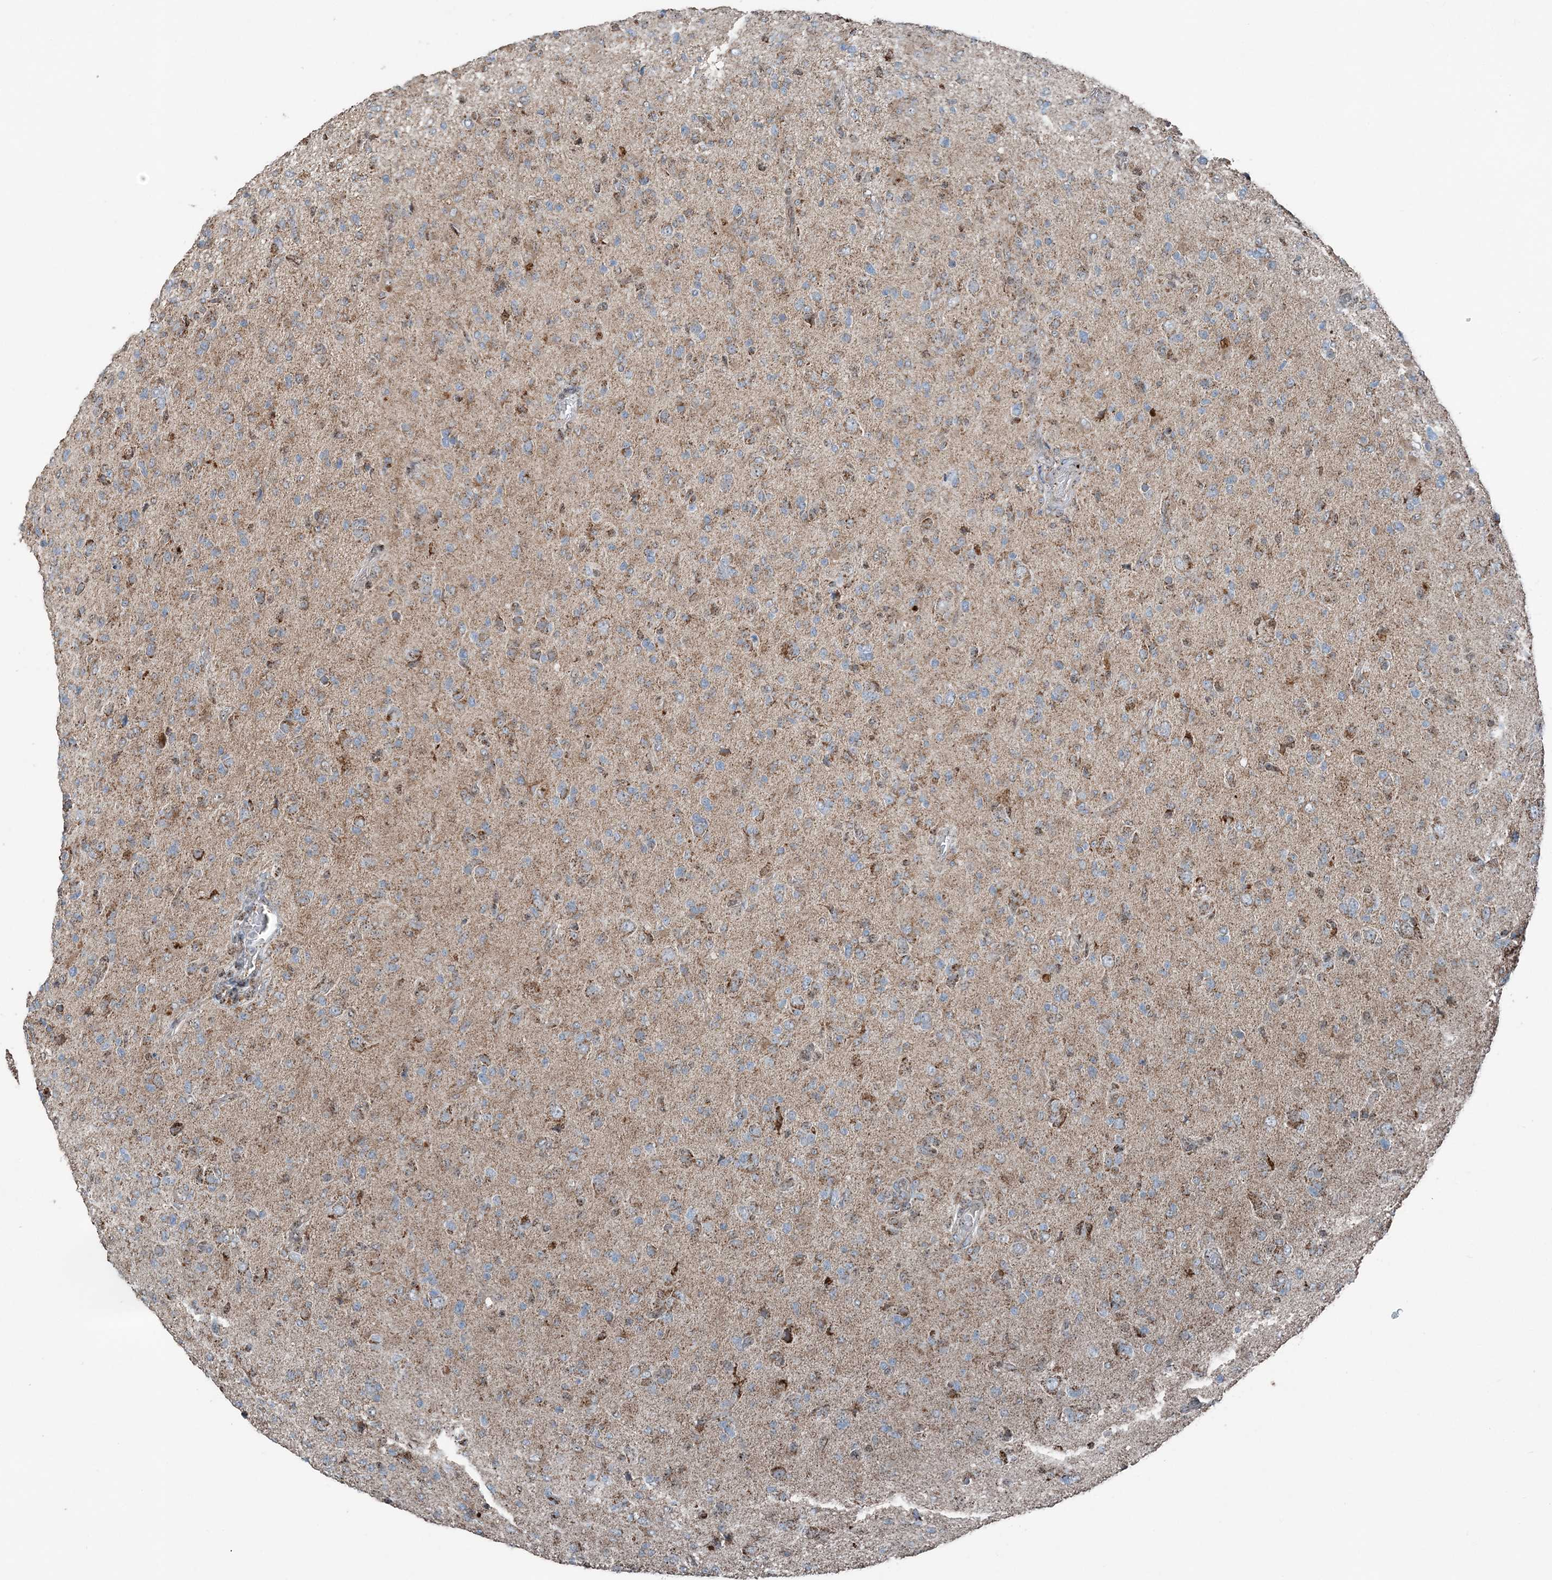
{"staining": {"intensity": "moderate", "quantity": ">75%", "location": "cytoplasmic/membranous"}, "tissue": "glioma", "cell_type": "Tumor cells", "image_type": "cancer", "snomed": [{"axis": "morphology", "description": "Glioma, malignant, High grade"}, {"axis": "topography", "description": "Brain"}], "caption": "High-grade glioma (malignant) tissue displays moderate cytoplasmic/membranous staining in approximately >75% of tumor cells, visualized by immunohistochemistry. The protein is stained brown, and the nuclei are stained in blue (DAB (3,3'-diaminobenzidine) IHC with brightfield microscopy, high magnification).", "gene": "SUCLG1", "patient": {"sex": "female", "age": 57}}